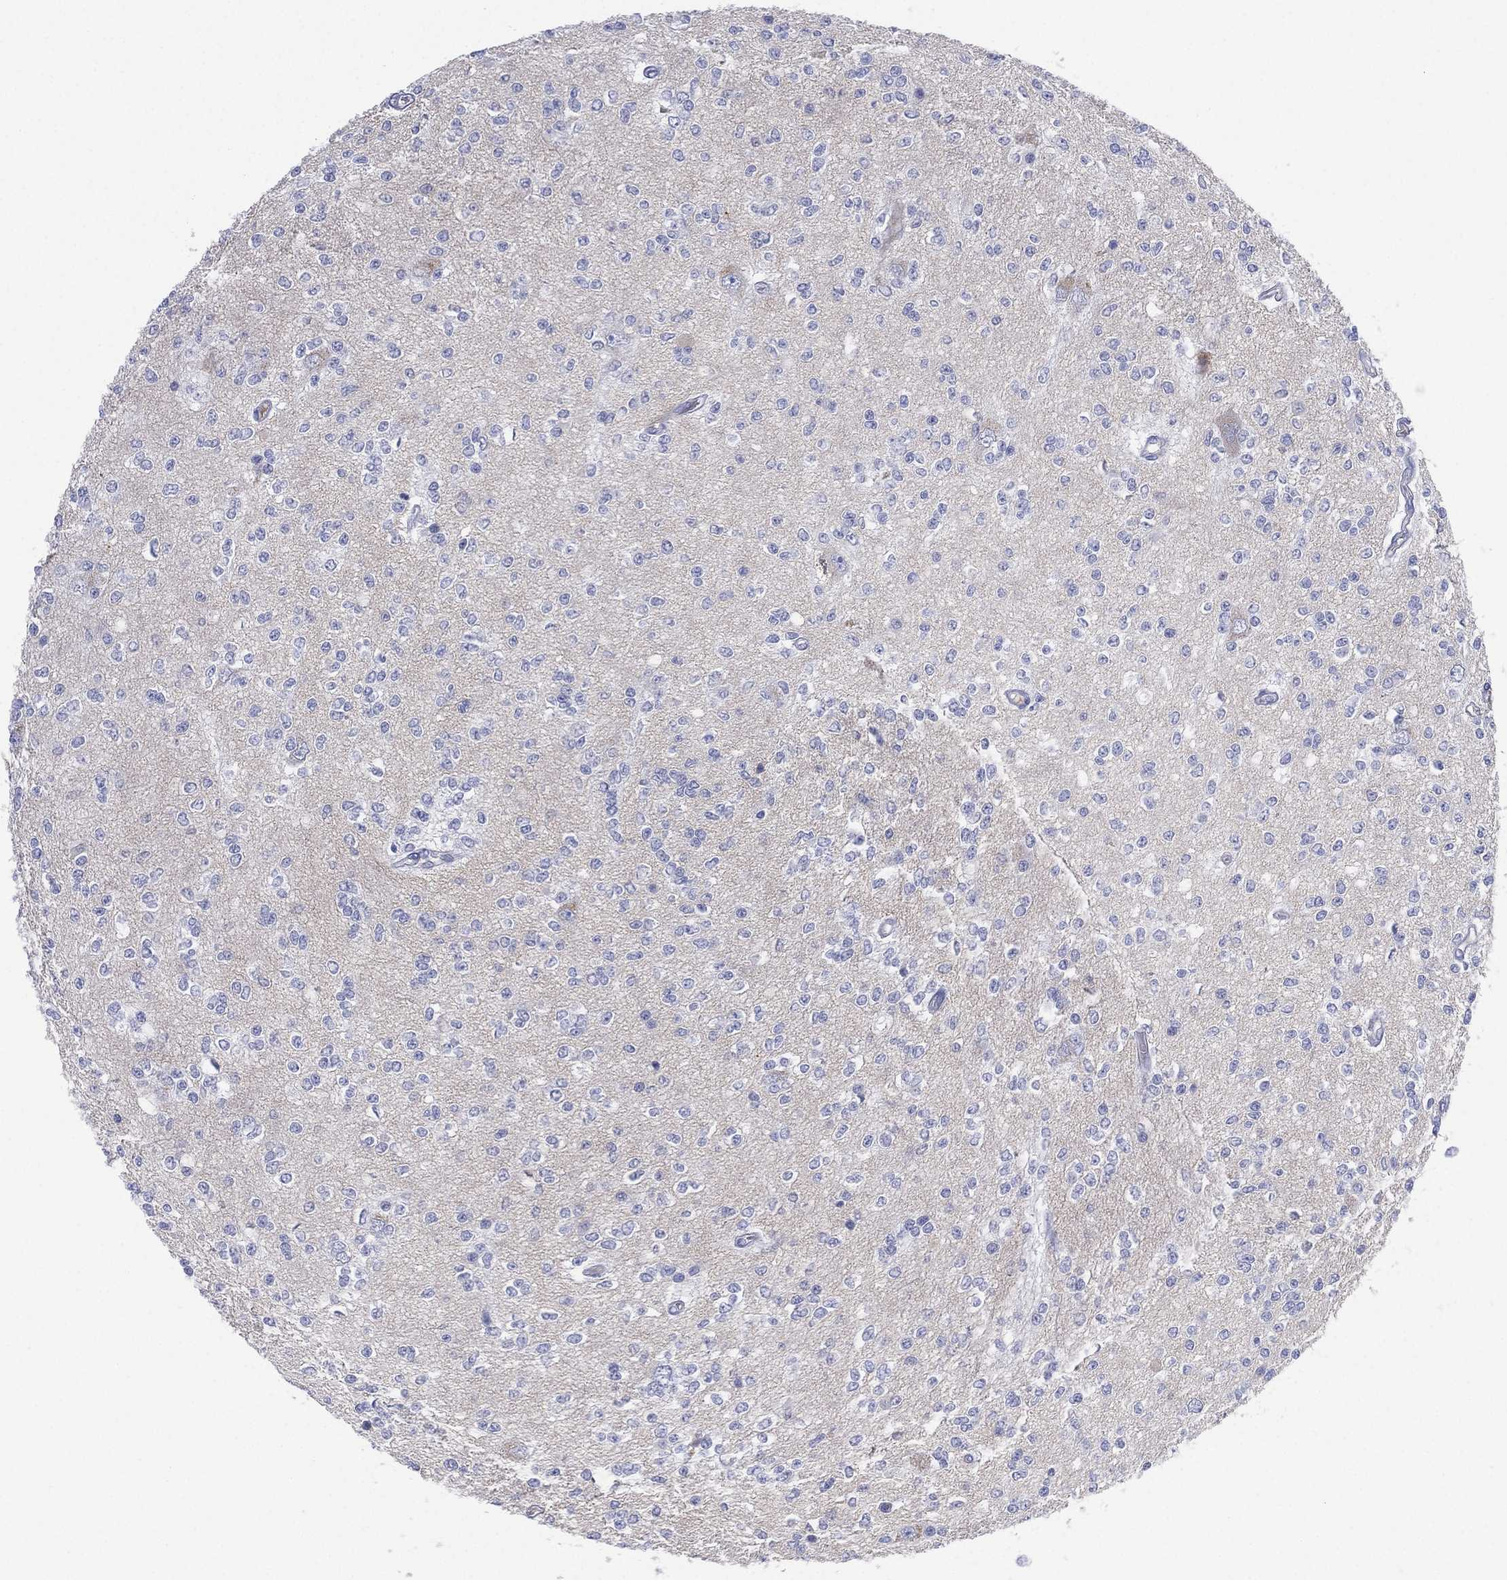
{"staining": {"intensity": "negative", "quantity": "none", "location": "none"}, "tissue": "glioma", "cell_type": "Tumor cells", "image_type": "cancer", "snomed": [{"axis": "morphology", "description": "Glioma, malignant, Low grade"}, {"axis": "topography", "description": "Brain"}], "caption": "The immunohistochemistry (IHC) photomicrograph has no significant expression in tumor cells of glioma tissue.", "gene": "CYP2D6", "patient": {"sex": "male", "age": 67}}